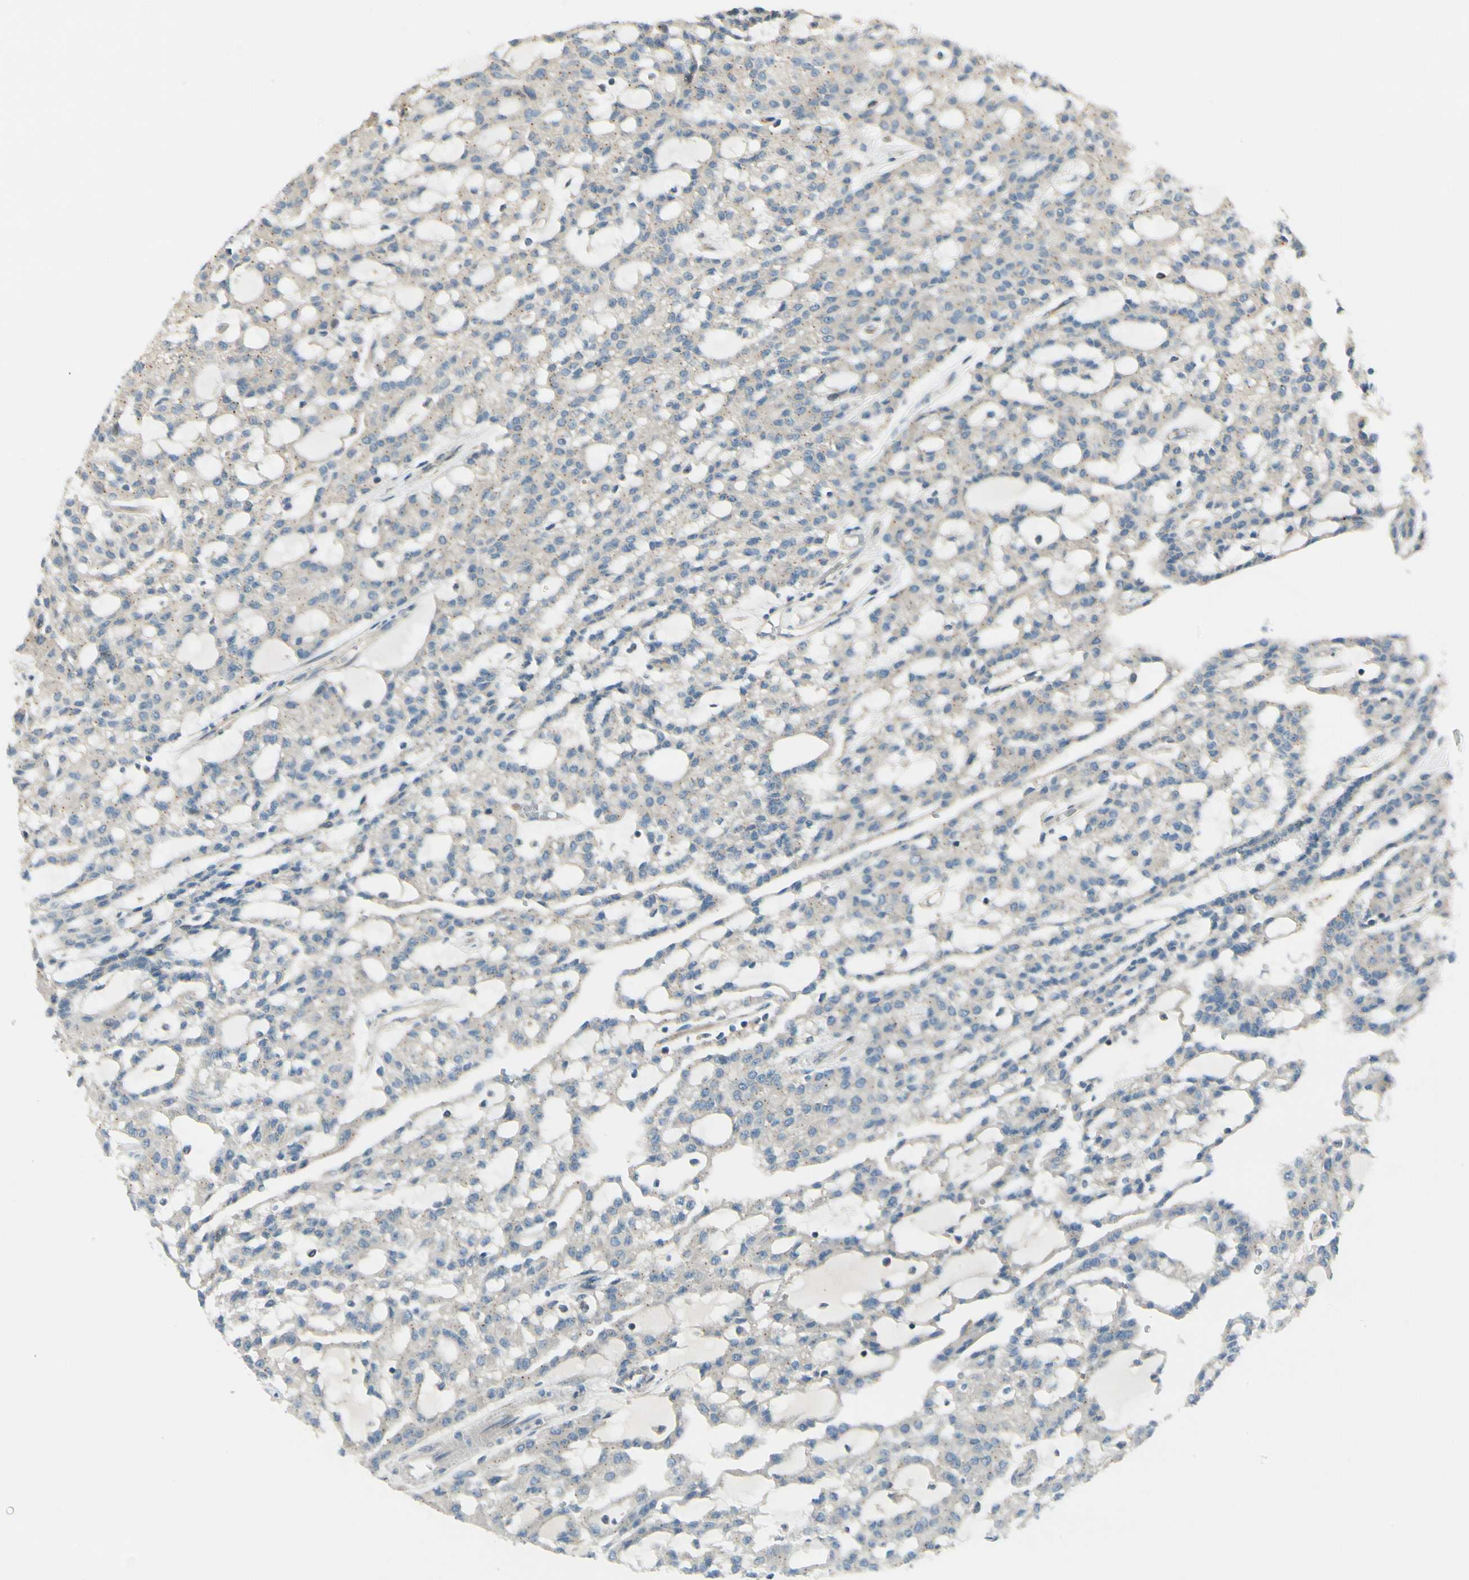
{"staining": {"intensity": "weak", "quantity": ">75%", "location": "cytoplasmic/membranous"}, "tissue": "renal cancer", "cell_type": "Tumor cells", "image_type": "cancer", "snomed": [{"axis": "morphology", "description": "Adenocarcinoma, NOS"}, {"axis": "topography", "description": "Kidney"}], "caption": "DAB immunohistochemical staining of renal adenocarcinoma shows weak cytoplasmic/membranous protein positivity in approximately >75% of tumor cells. Using DAB (3,3'-diaminobenzidine) (brown) and hematoxylin (blue) stains, captured at high magnification using brightfield microscopy.", "gene": "MANSC1", "patient": {"sex": "male", "age": 63}}